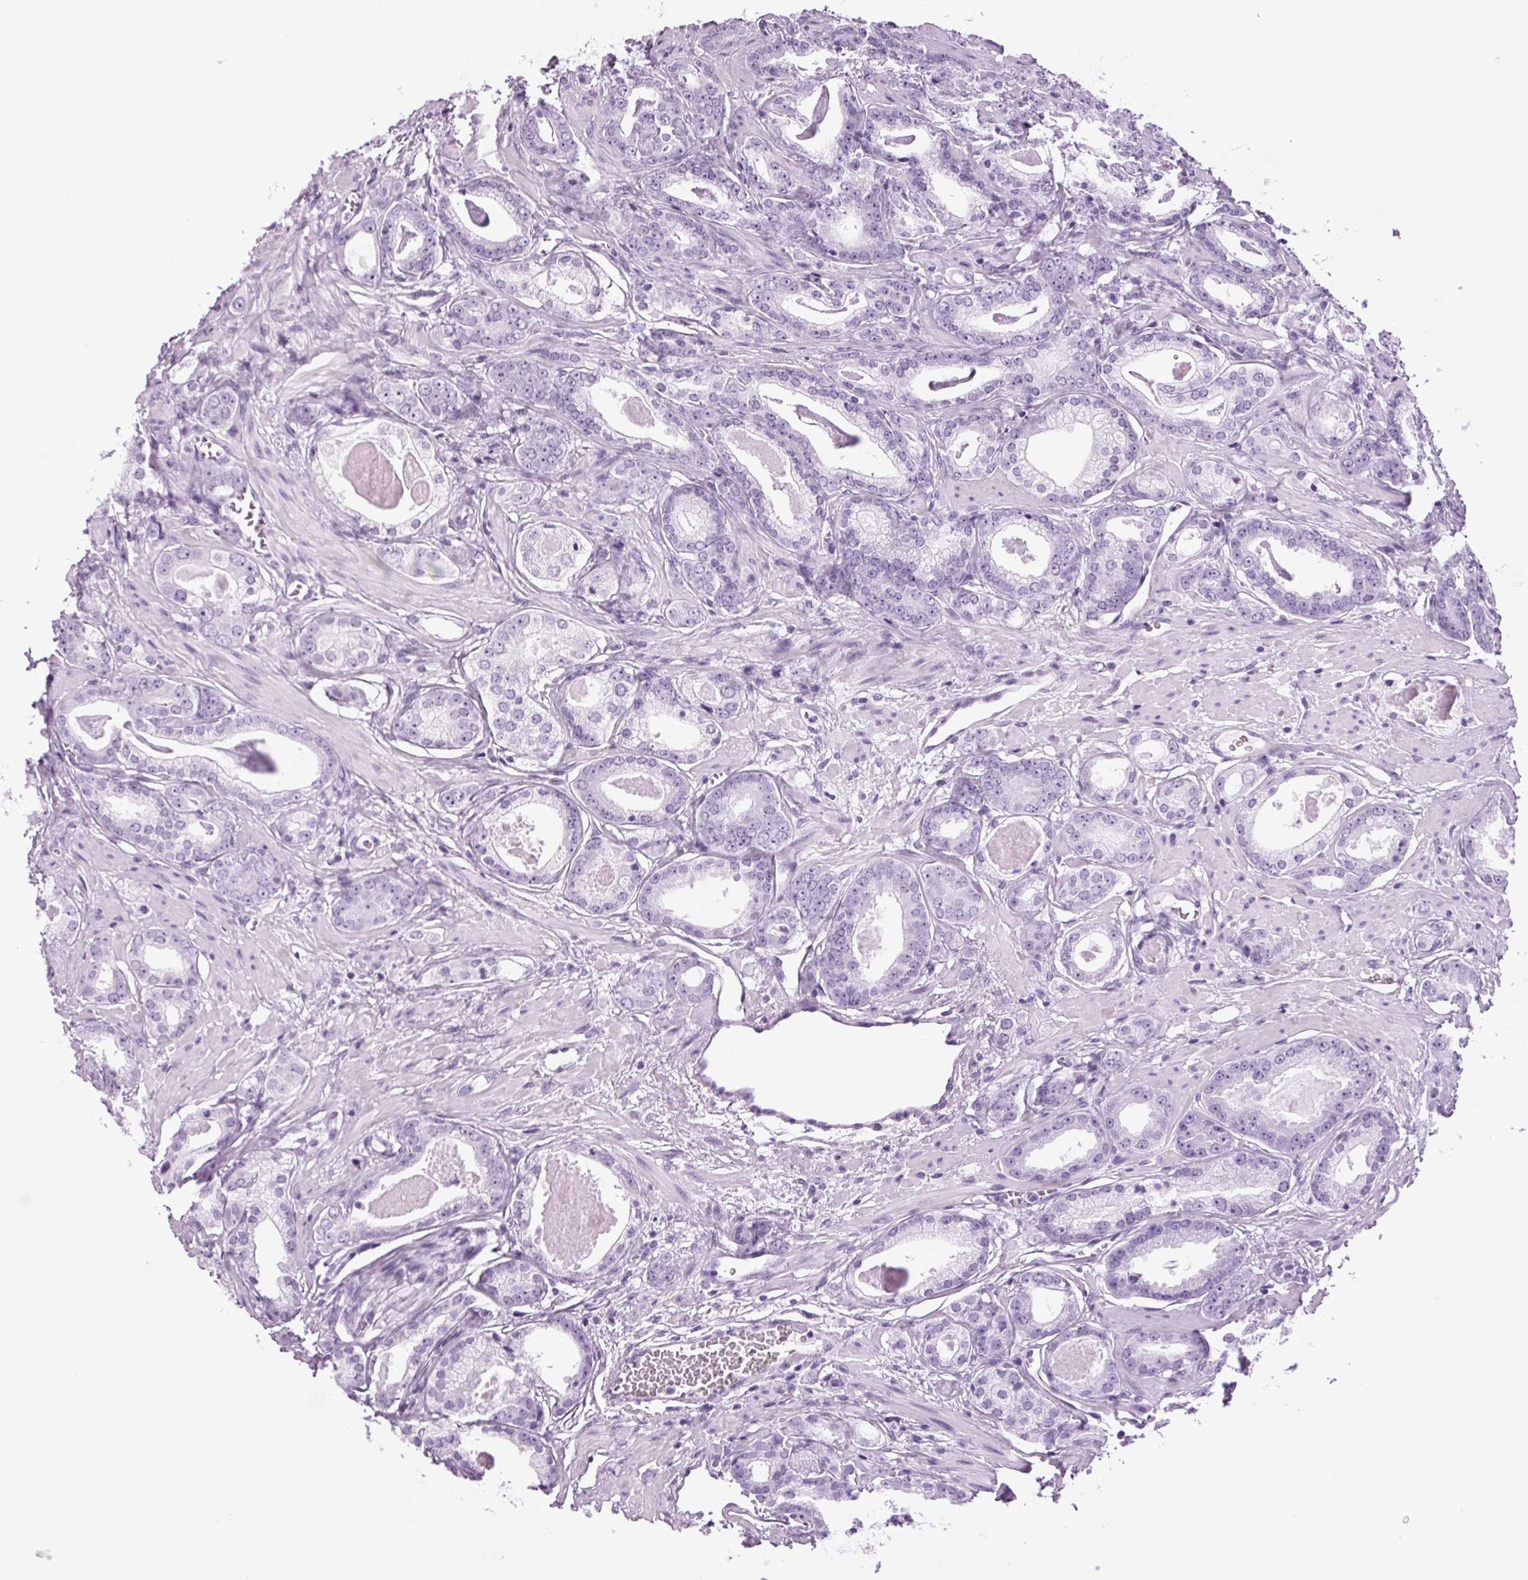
{"staining": {"intensity": "negative", "quantity": "none", "location": "none"}, "tissue": "prostate cancer", "cell_type": "Tumor cells", "image_type": "cancer", "snomed": [{"axis": "morphology", "description": "Adenocarcinoma, NOS"}, {"axis": "morphology", "description": "Adenocarcinoma, Low grade"}, {"axis": "topography", "description": "Prostate"}], "caption": "Immunohistochemistry (IHC) of prostate cancer reveals no expression in tumor cells.", "gene": "PPP1R1A", "patient": {"sex": "male", "age": 64}}